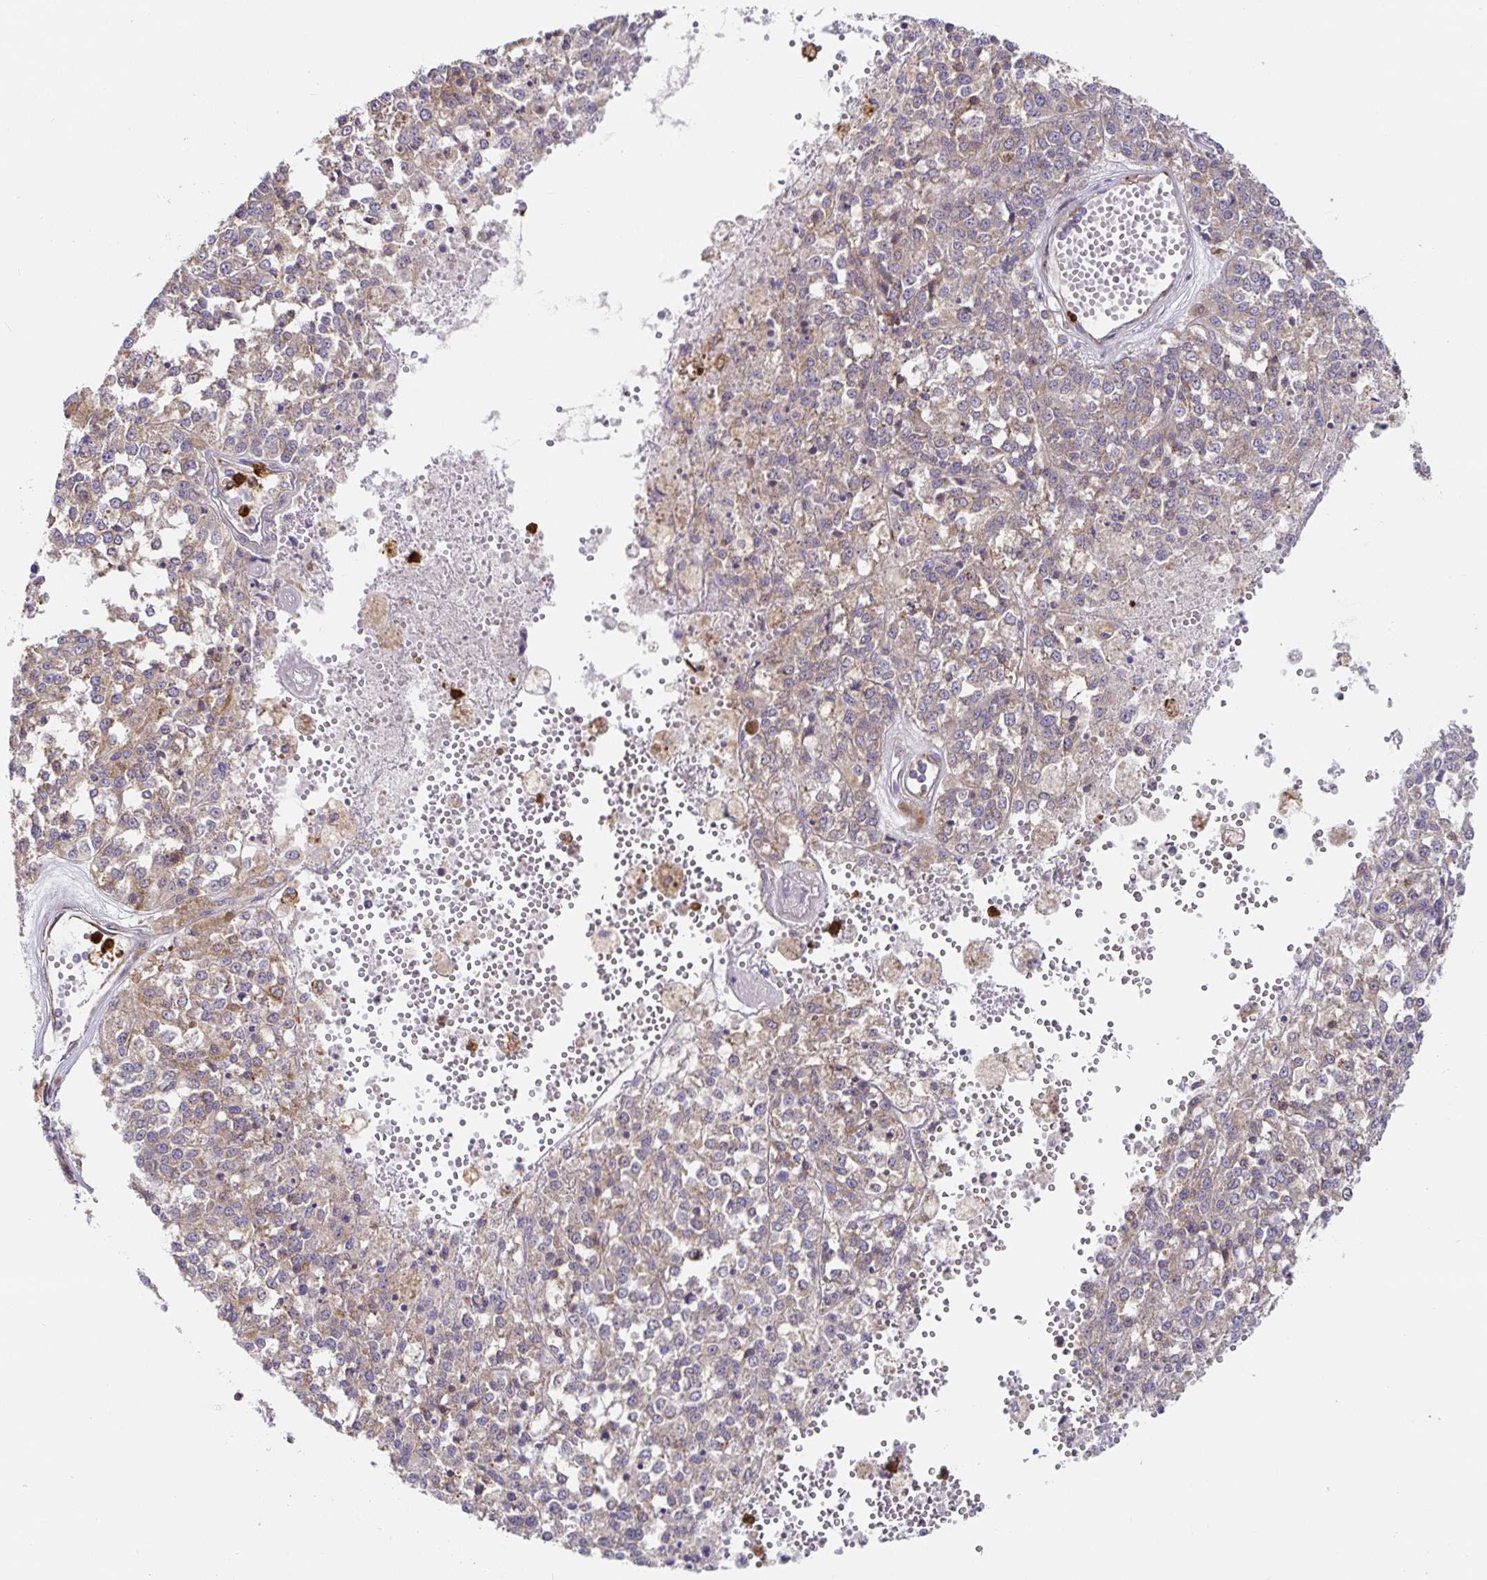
{"staining": {"intensity": "weak", "quantity": ">75%", "location": "cytoplasmic/membranous"}, "tissue": "melanoma", "cell_type": "Tumor cells", "image_type": "cancer", "snomed": [{"axis": "morphology", "description": "Malignant melanoma, Metastatic site"}, {"axis": "topography", "description": "Lymph node"}], "caption": "IHC (DAB) staining of melanoma reveals weak cytoplasmic/membranous protein expression in about >75% of tumor cells. (IHC, brightfield microscopy, high magnification).", "gene": "PDPK1", "patient": {"sex": "female", "age": 64}}